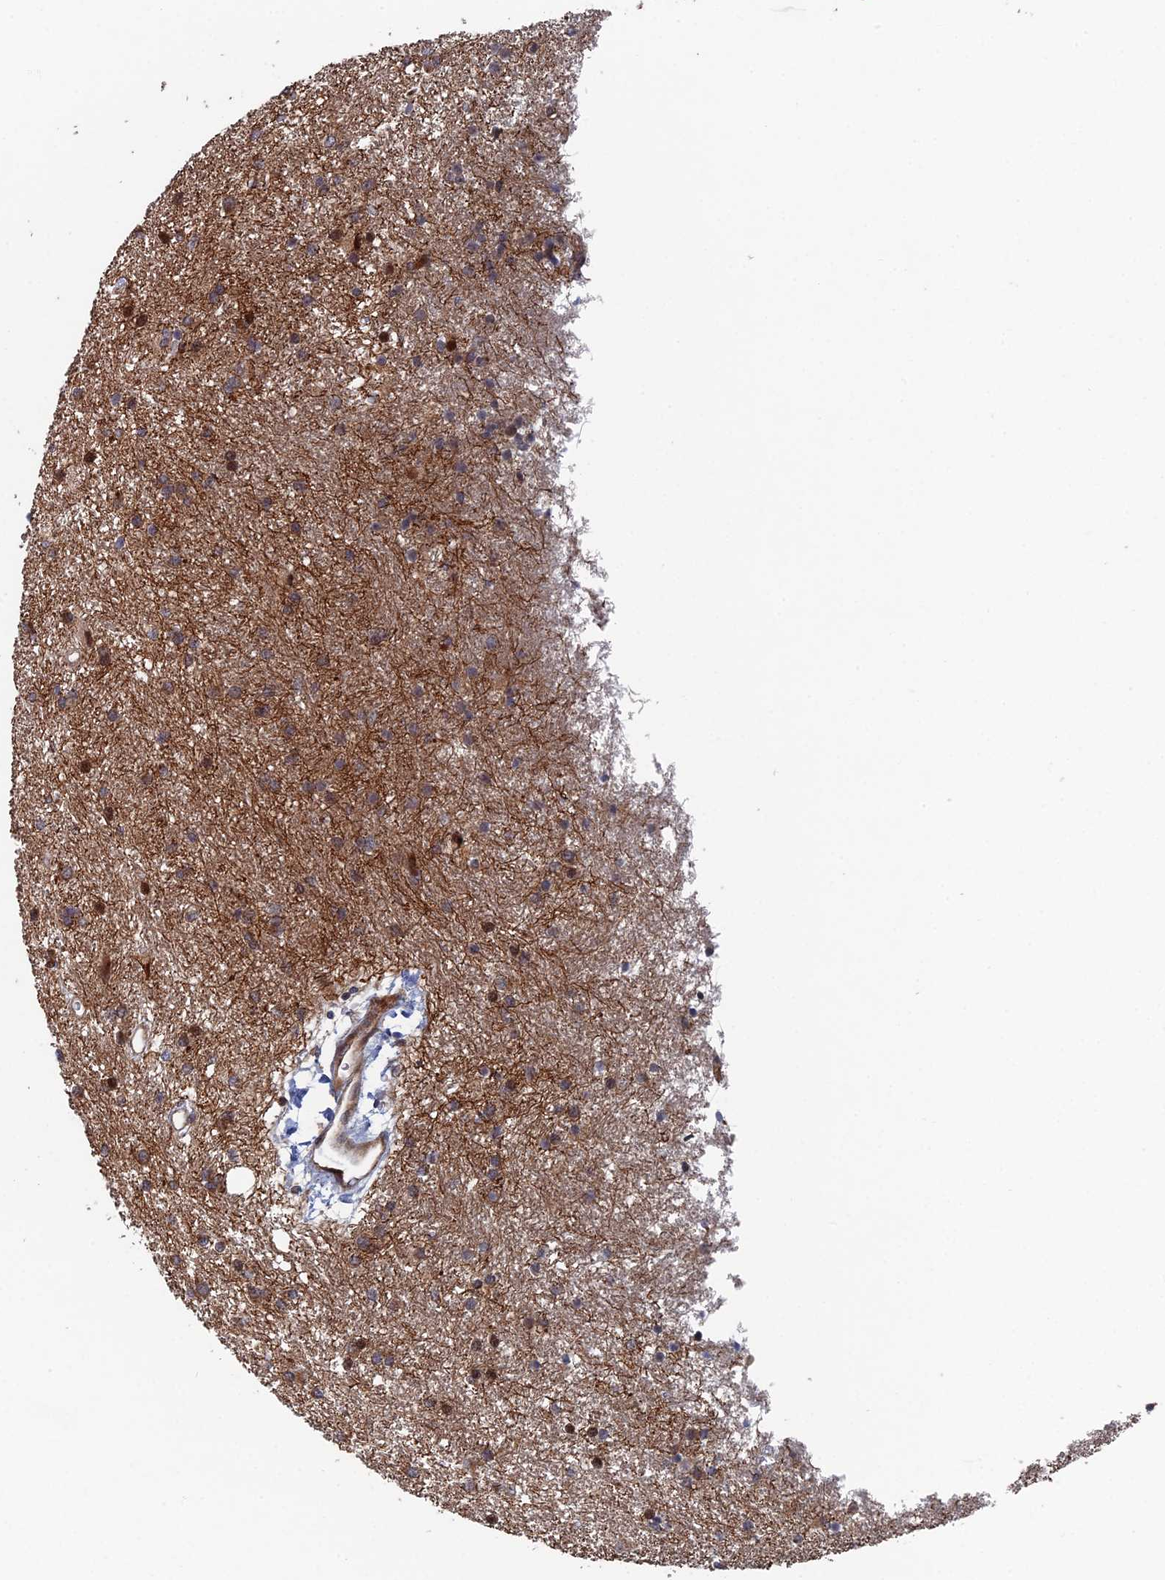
{"staining": {"intensity": "moderate", "quantity": ">75%", "location": "cytoplasmic/membranous"}, "tissue": "glioma", "cell_type": "Tumor cells", "image_type": "cancer", "snomed": [{"axis": "morphology", "description": "Glioma, malignant, High grade"}, {"axis": "topography", "description": "Brain"}], "caption": "Immunohistochemical staining of malignant glioma (high-grade) demonstrates moderate cytoplasmic/membranous protein staining in about >75% of tumor cells. (DAB (3,3'-diaminobenzidine) = brown stain, brightfield microscopy at high magnification).", "gene": "GTF2IRD1", "patient": {"sex": "male", "age": 77}}